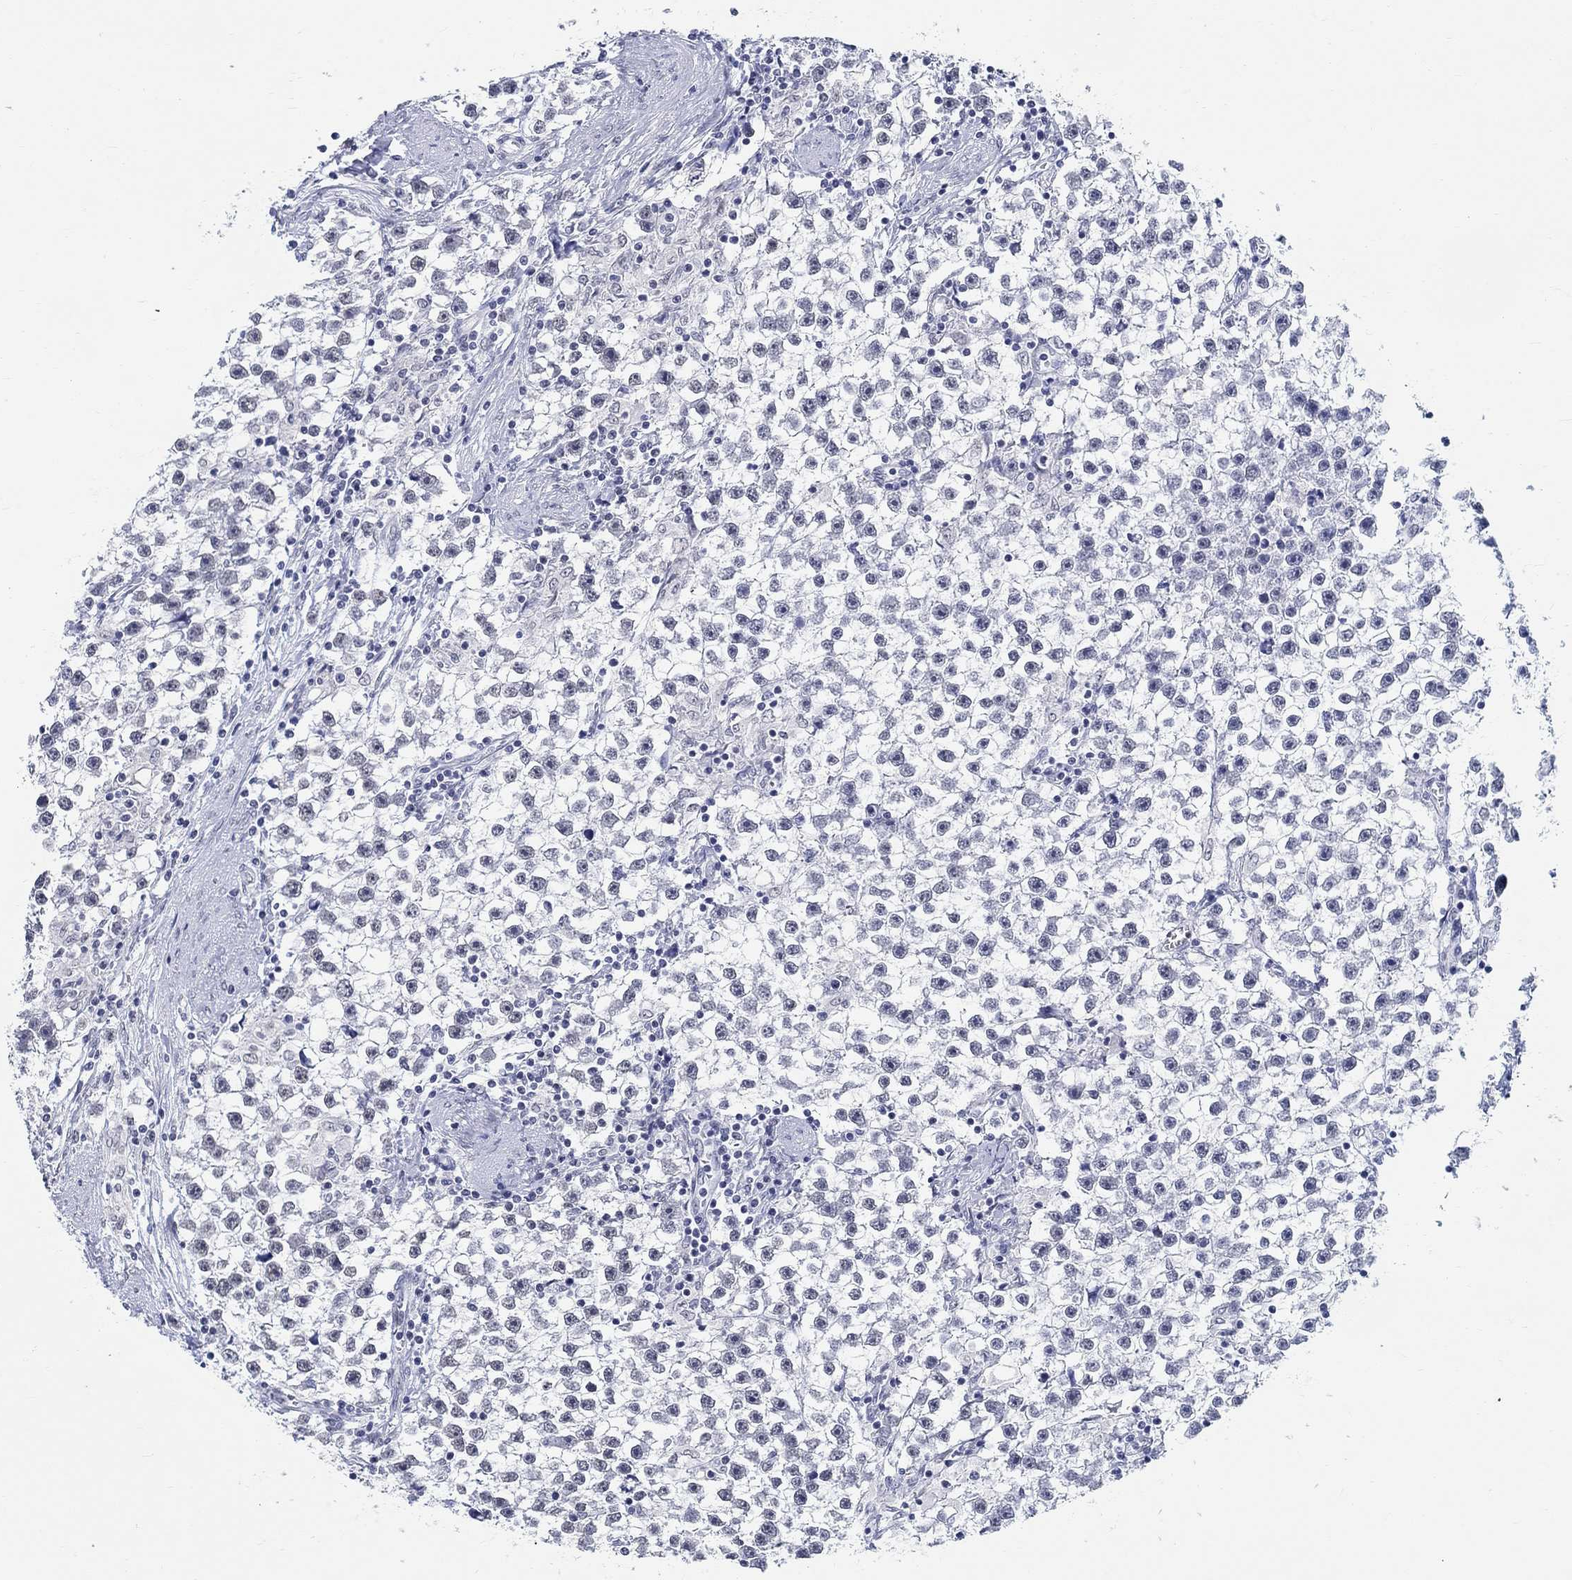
{"staining": {"intensity": "negative", "quantity": "none", "location": "none"}, "tissue": "testis cancer", "cell_type": "Tumor cells", "image_type": "cancer", "snomed": [{"axis": "morphology", "description": "Seminoma, NOS"}, {"axis": "topography", "description": "Testis"}], "caption": "Tumor cells are negative for brown protein staining in testis cancer.", "gene": "ANKS1B", "patient": {"sex": "male", "age": 59}}